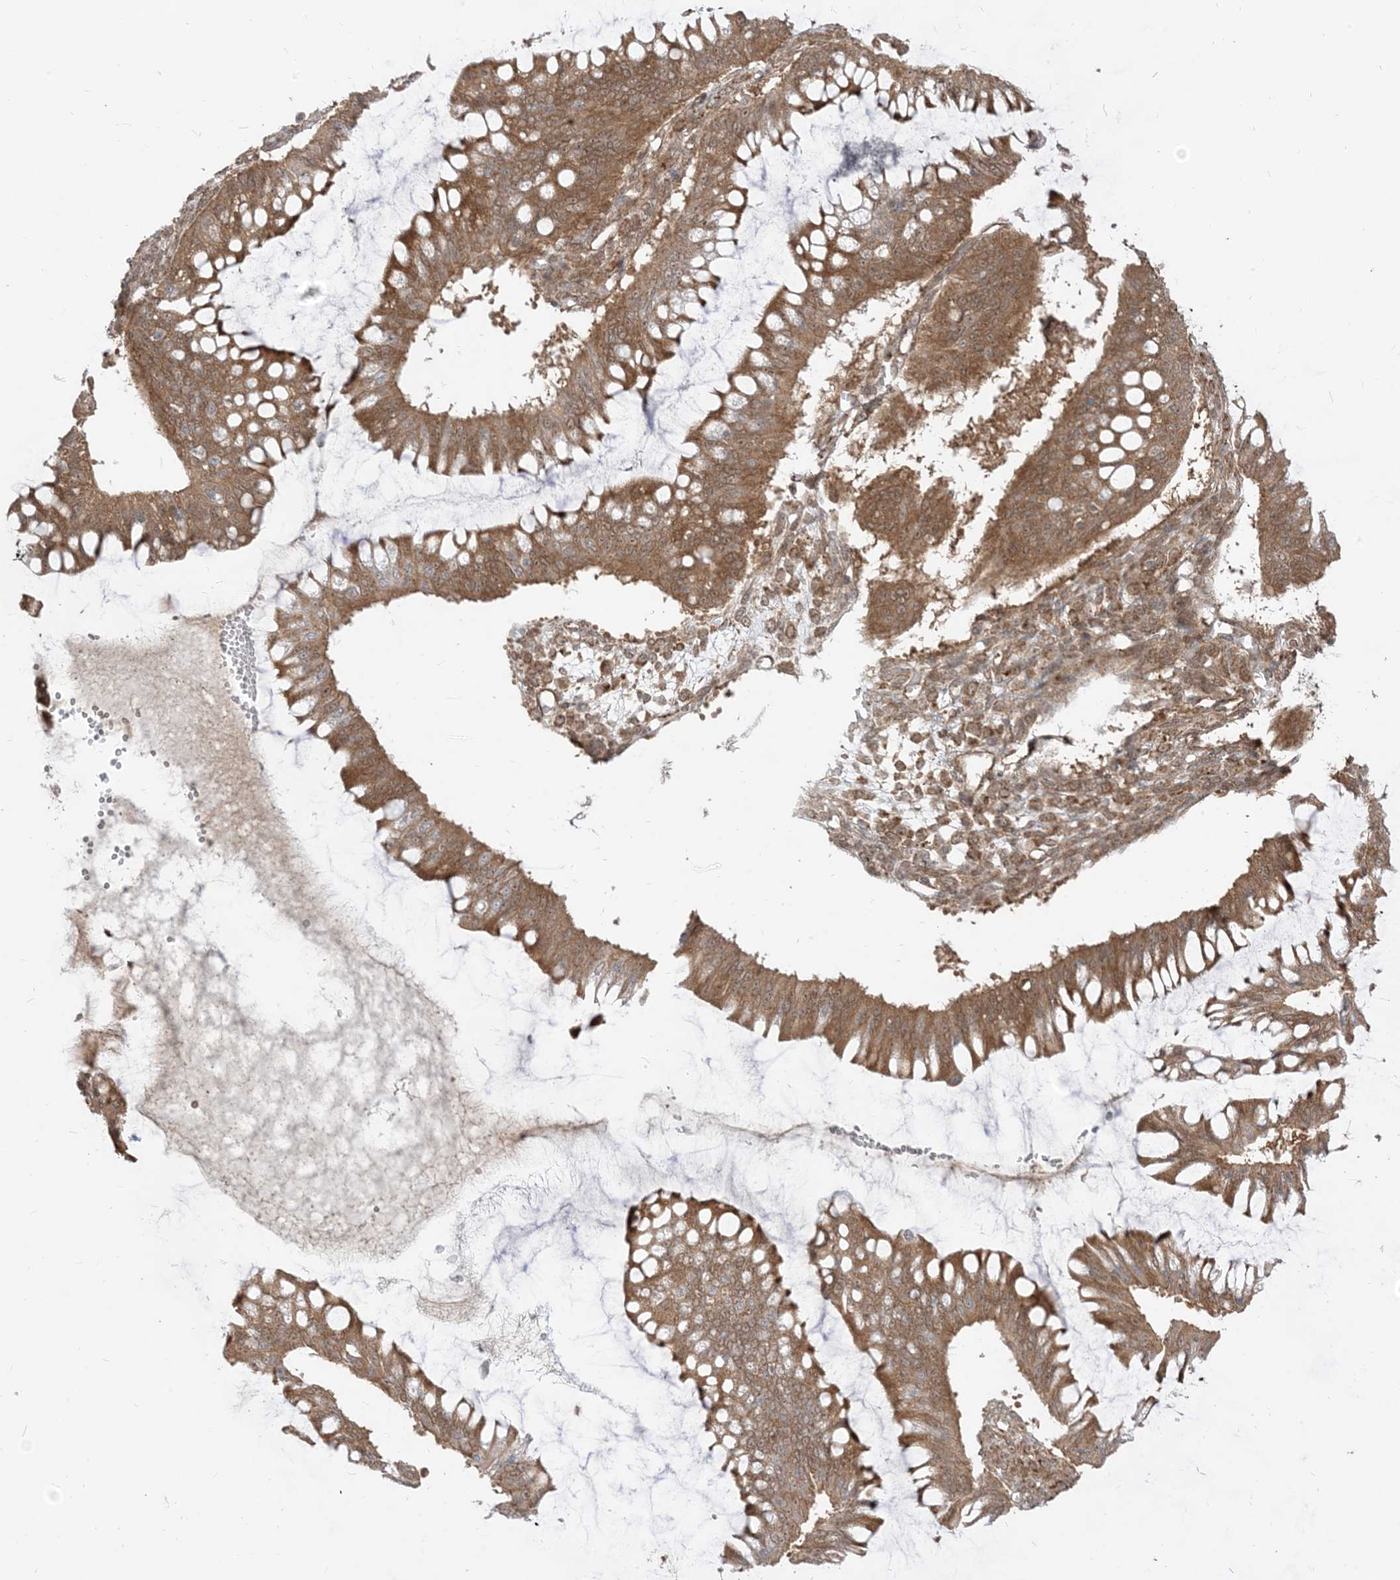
{"staining": {"intensity": "strong", "quantity": ">75%", "location": "cytoplasmic/membranous"}, "tissue": "ovarian cancer", "cell_type": "Tumor cells", "image_type": "cancer", "snomed": [{"axis": "morphology", "description": "Cystadenocarcinoma, mucinous, NOS"}, {"axis": "topography", "description": "Ovary"}], "caption": "This is an image of immunohistochemistry staining of ovarian cancer (mucinous cystadenocarcinoma), which shows strong positivity in the cytoplasmic/membranous of tumor cells.", "gene": "TBCC", "patient": {"sex": "female", "age": 73}}